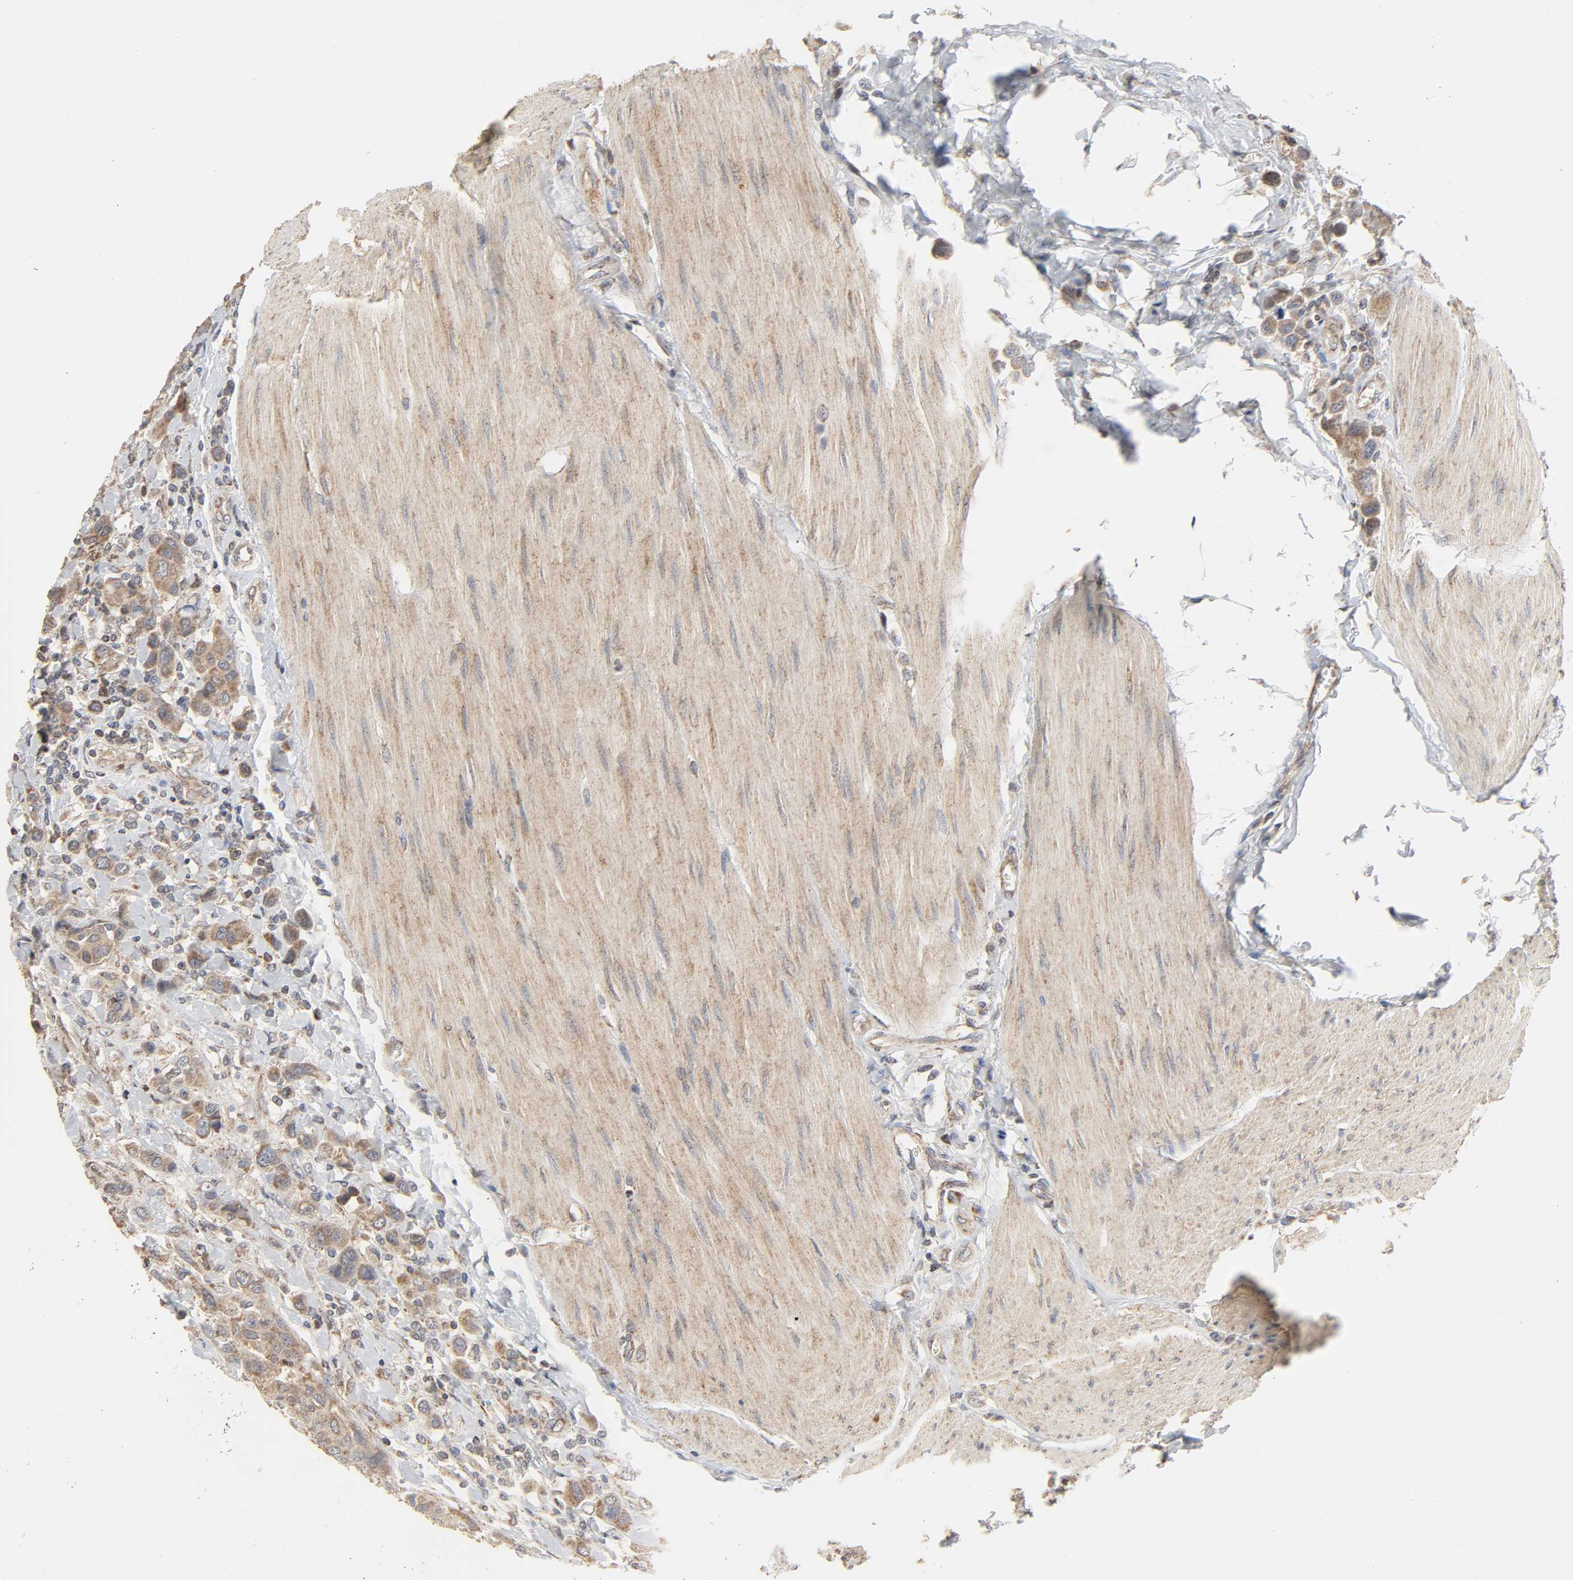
{"staining": {"intensity": "weak", "quantity": ">75%", "location": "cytoplasmic/membranous"}, "tissue": "urothelial cancer", "cell_type": "Tumor cells", "image_type": "cancer", "snomed": [{"axis": "morphology", "description": "Urothelial carcinoma, High grade"}, {"axis": "topography", "description": "Urinary bladder"}], "caption": "There is low levels of weak cytoplasmic/membranous staining in tumor cells of urothelial cancer, as demonstrated by immunohistochemical staining (brown color).", "gene": "CLEC4E", "patient": {"sex": "male", "age": 50}}